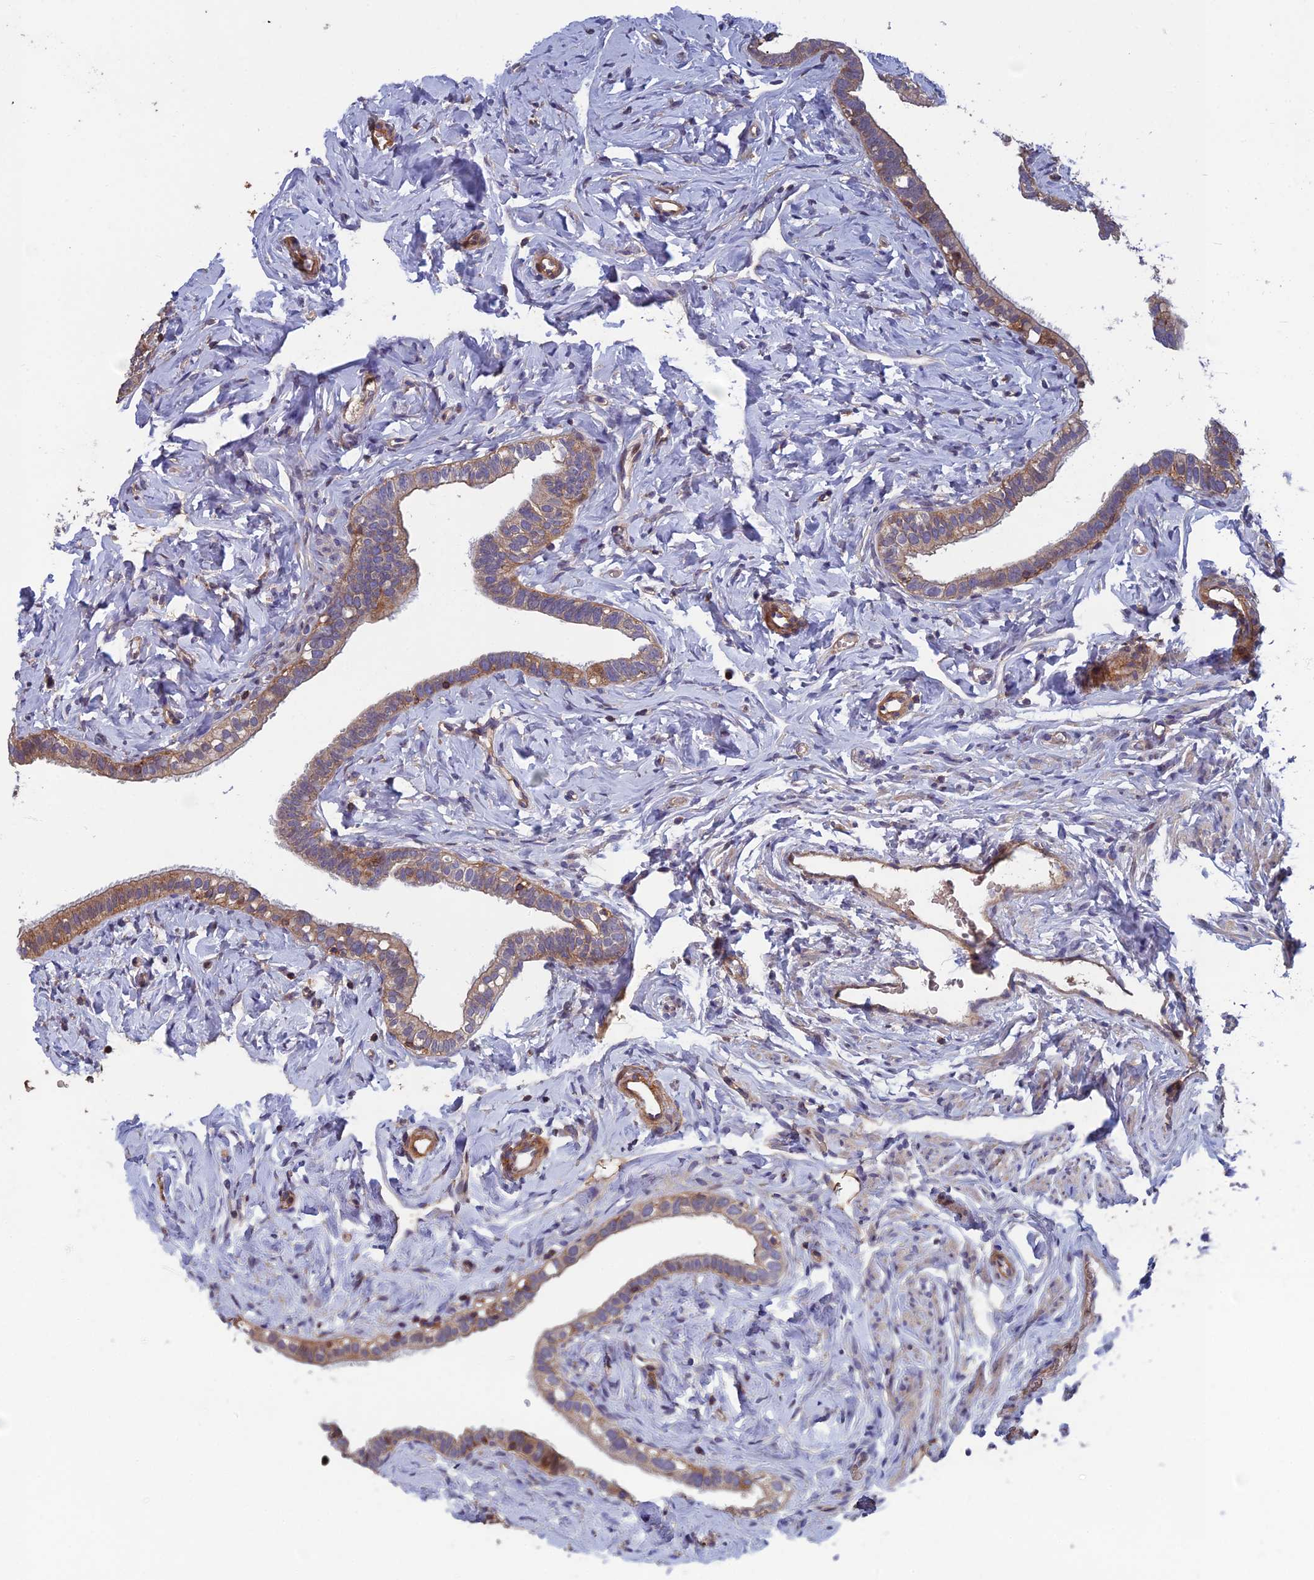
{"staining": {"intensity": "moderate", "quantity": "25%-75%", "location": "cytoplasmic/membranous"}, "tissue": "fallopian tube", "cell_type": "Glandular cells", "image_type": "normal", "snomed": [{"axis": "morphology", "description": "Normal tissue, NOS"}, {"axis": "topography", "description": "Fallopian tube"}], "caption": "High-magnification brightfield microscopy of normal fallopian tube stained with DAB (brown) and counterstained with hematoxylin (blue). glandular cells exhibit moderate cytoplasmic/membranous positivity is present in about25%-75% of cells.", "gene": "C15orf62", "patient": {"sex": "female", "age": 66}}